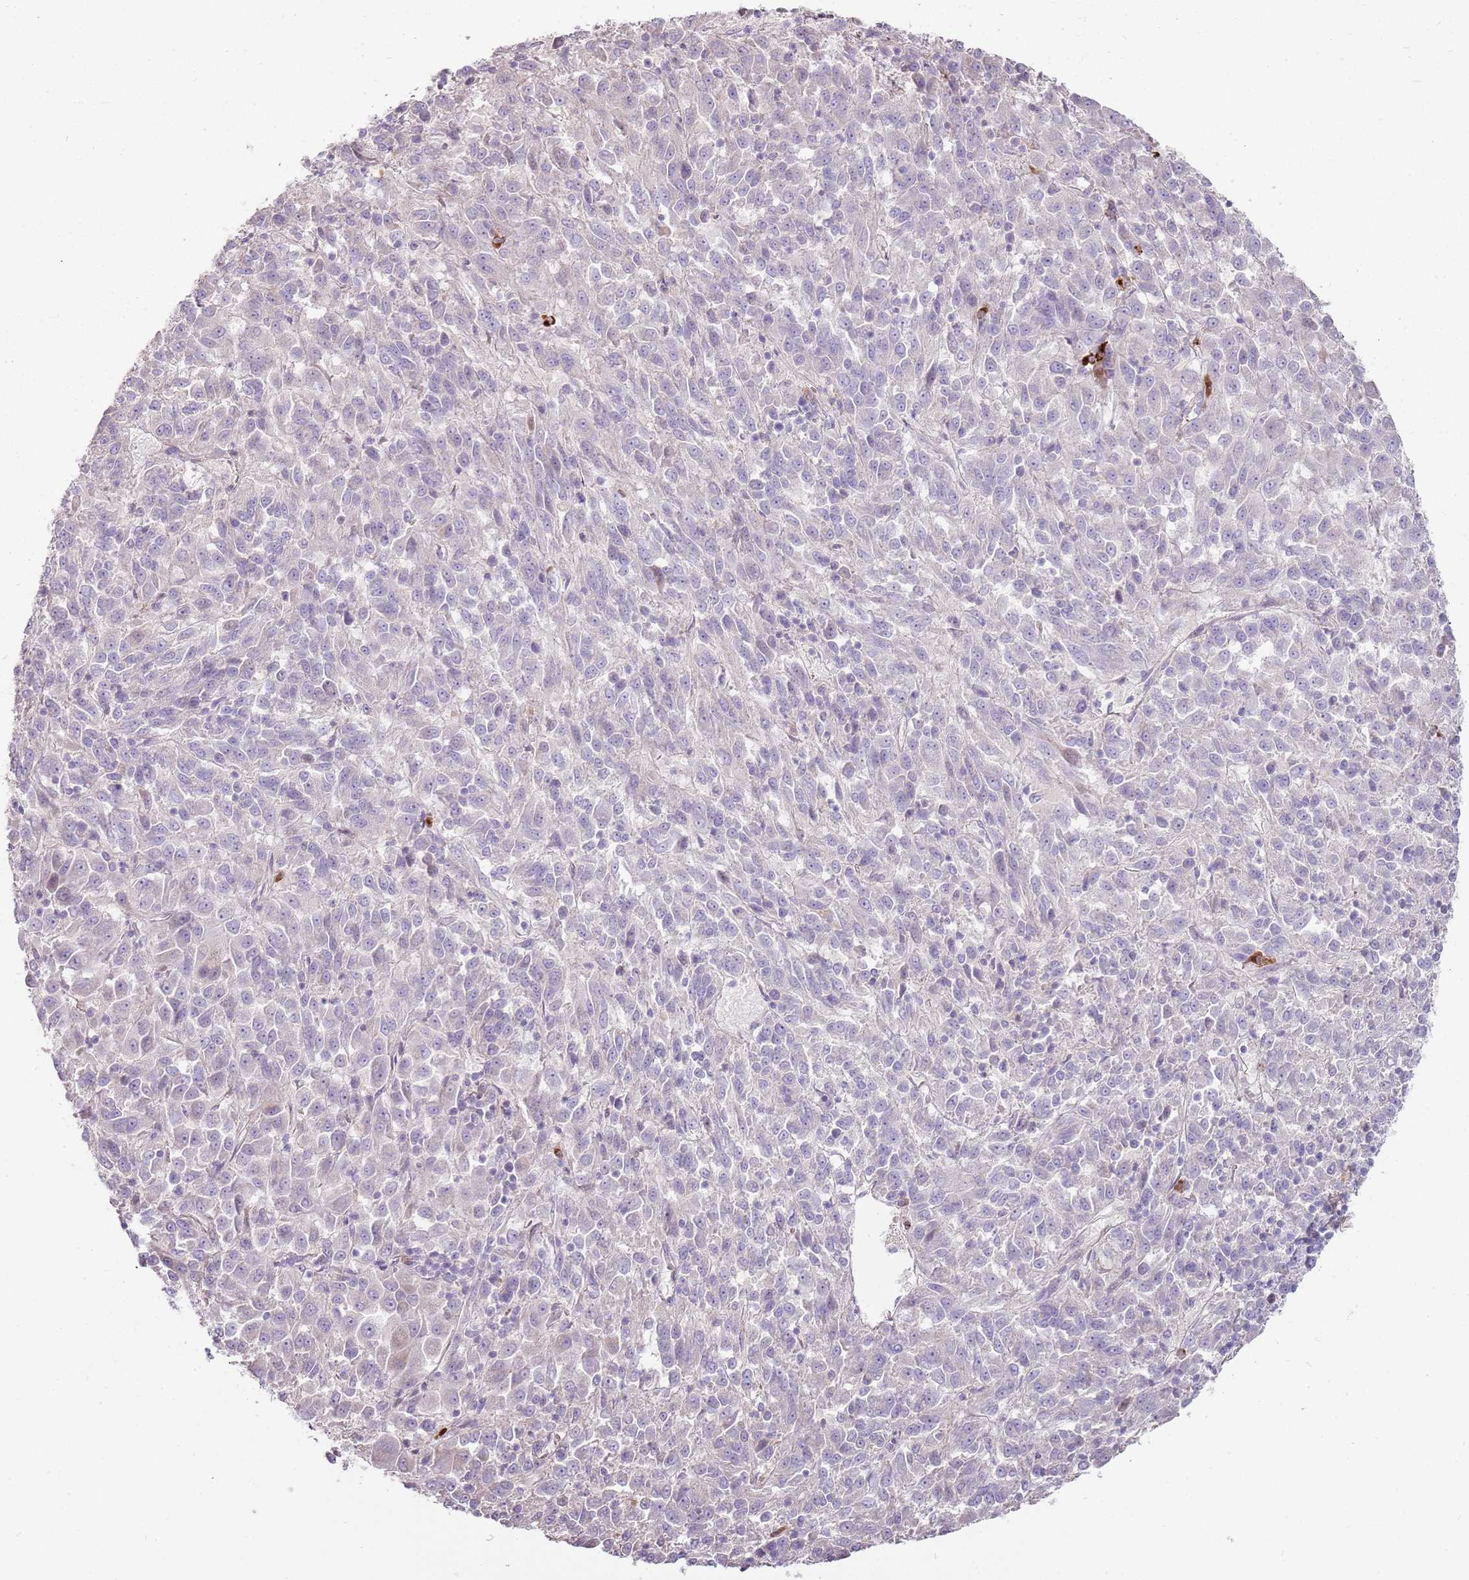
{"staining": {"intensity": "negative", "quantity": "none", "location": "none"}, "tissue": "melanoma", "cell_type": "Tumor cells", "image_type": "cancer", "snomed": [{"axis": "morphology", "description": "Malignant melanoma, Metastatic site"}, {"axis": "topography", "description": "Lung"}], "caption": "Immunohistochemical staining of human melanoma exhibits no significant positivity in tumor cells.", "gene": "MCUB", "patient": {"sex": "male", "age": 64}}